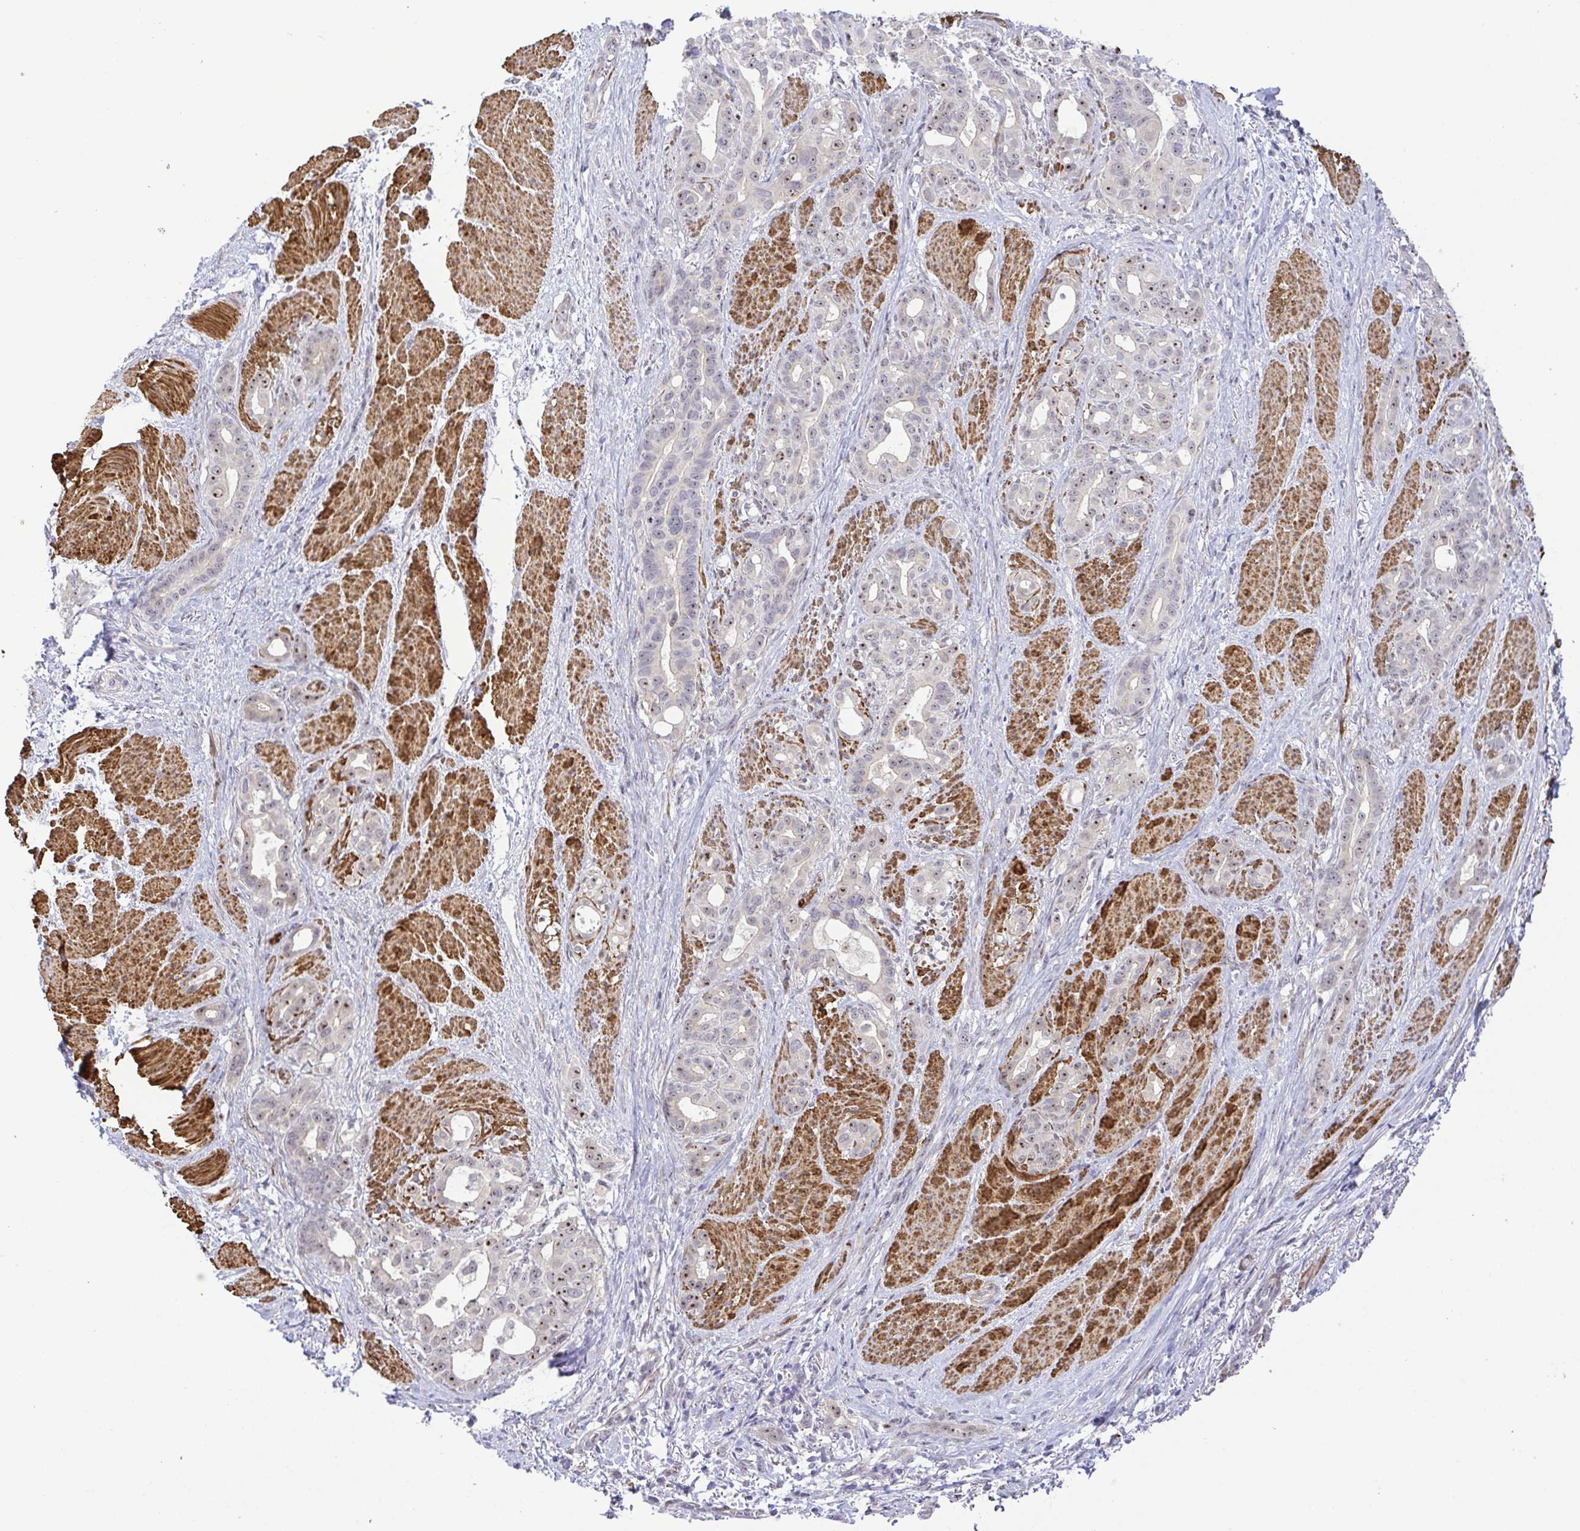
{"staining": {"intensity": "weak", "quantity": "25%-75%", "location": "nuclear"}, "tissue": "stomach cancer", "cell_type": "Tumor cells", "image_type": "cancer", "snomed": [{"axis": "morphology", "description": "Normal tissue, NOS"}, {"axis": "morphology", "description": "Adenocarcinoma, NOS"}, {"axis": "topography", "description": "Esophagus"}, {"axis": "topography", "description": "Stomach, upper"}], "caption": "Stomach cancer stained for a protein (brown) reveals weak nuclear positive positivity in approximately 25%-75% of tumor cells.", "gene": "RSL24D1", "patient": {"sex": "male", "age": 62}}